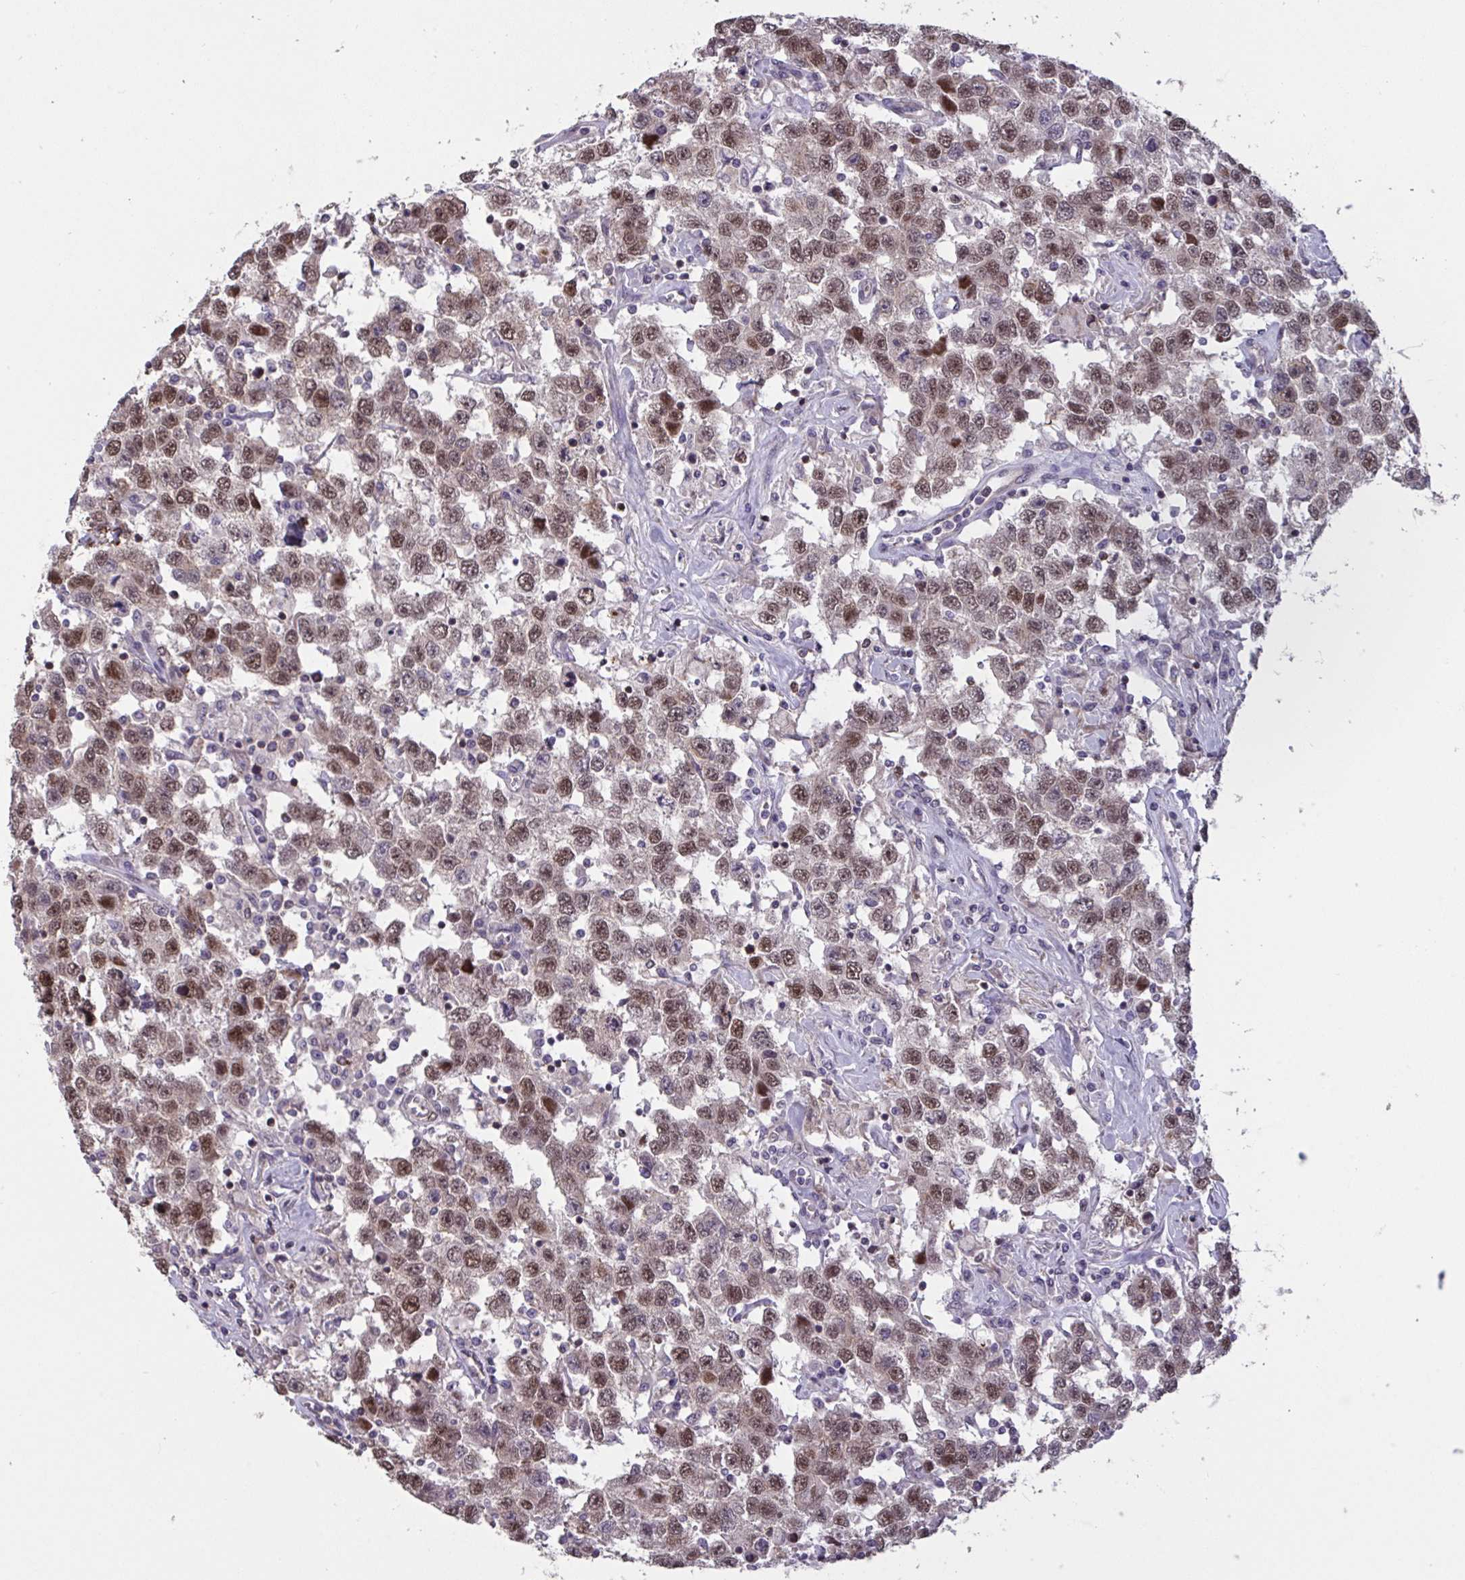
{"staining": {"intensity": "moderate", "quantity": ">75%", "location": "nuclear"}, "tissue": "testis cancer", "cell_type": "Tumor cells", "image_type": "cancer", "snomed": [{"axis": "morphology", "description": "Seminoma, NOS"}, {"axis": "topography", "description": "Testis"}], "caption": "DAB (3,3'-diaminobenzidine) immunohistochemical staining of human testis cancer reveals moderate nuclear protein expression in about >75% of tumor cells.", "gene": "IPO5", "patient": {"sex": "male", "age": 41}}